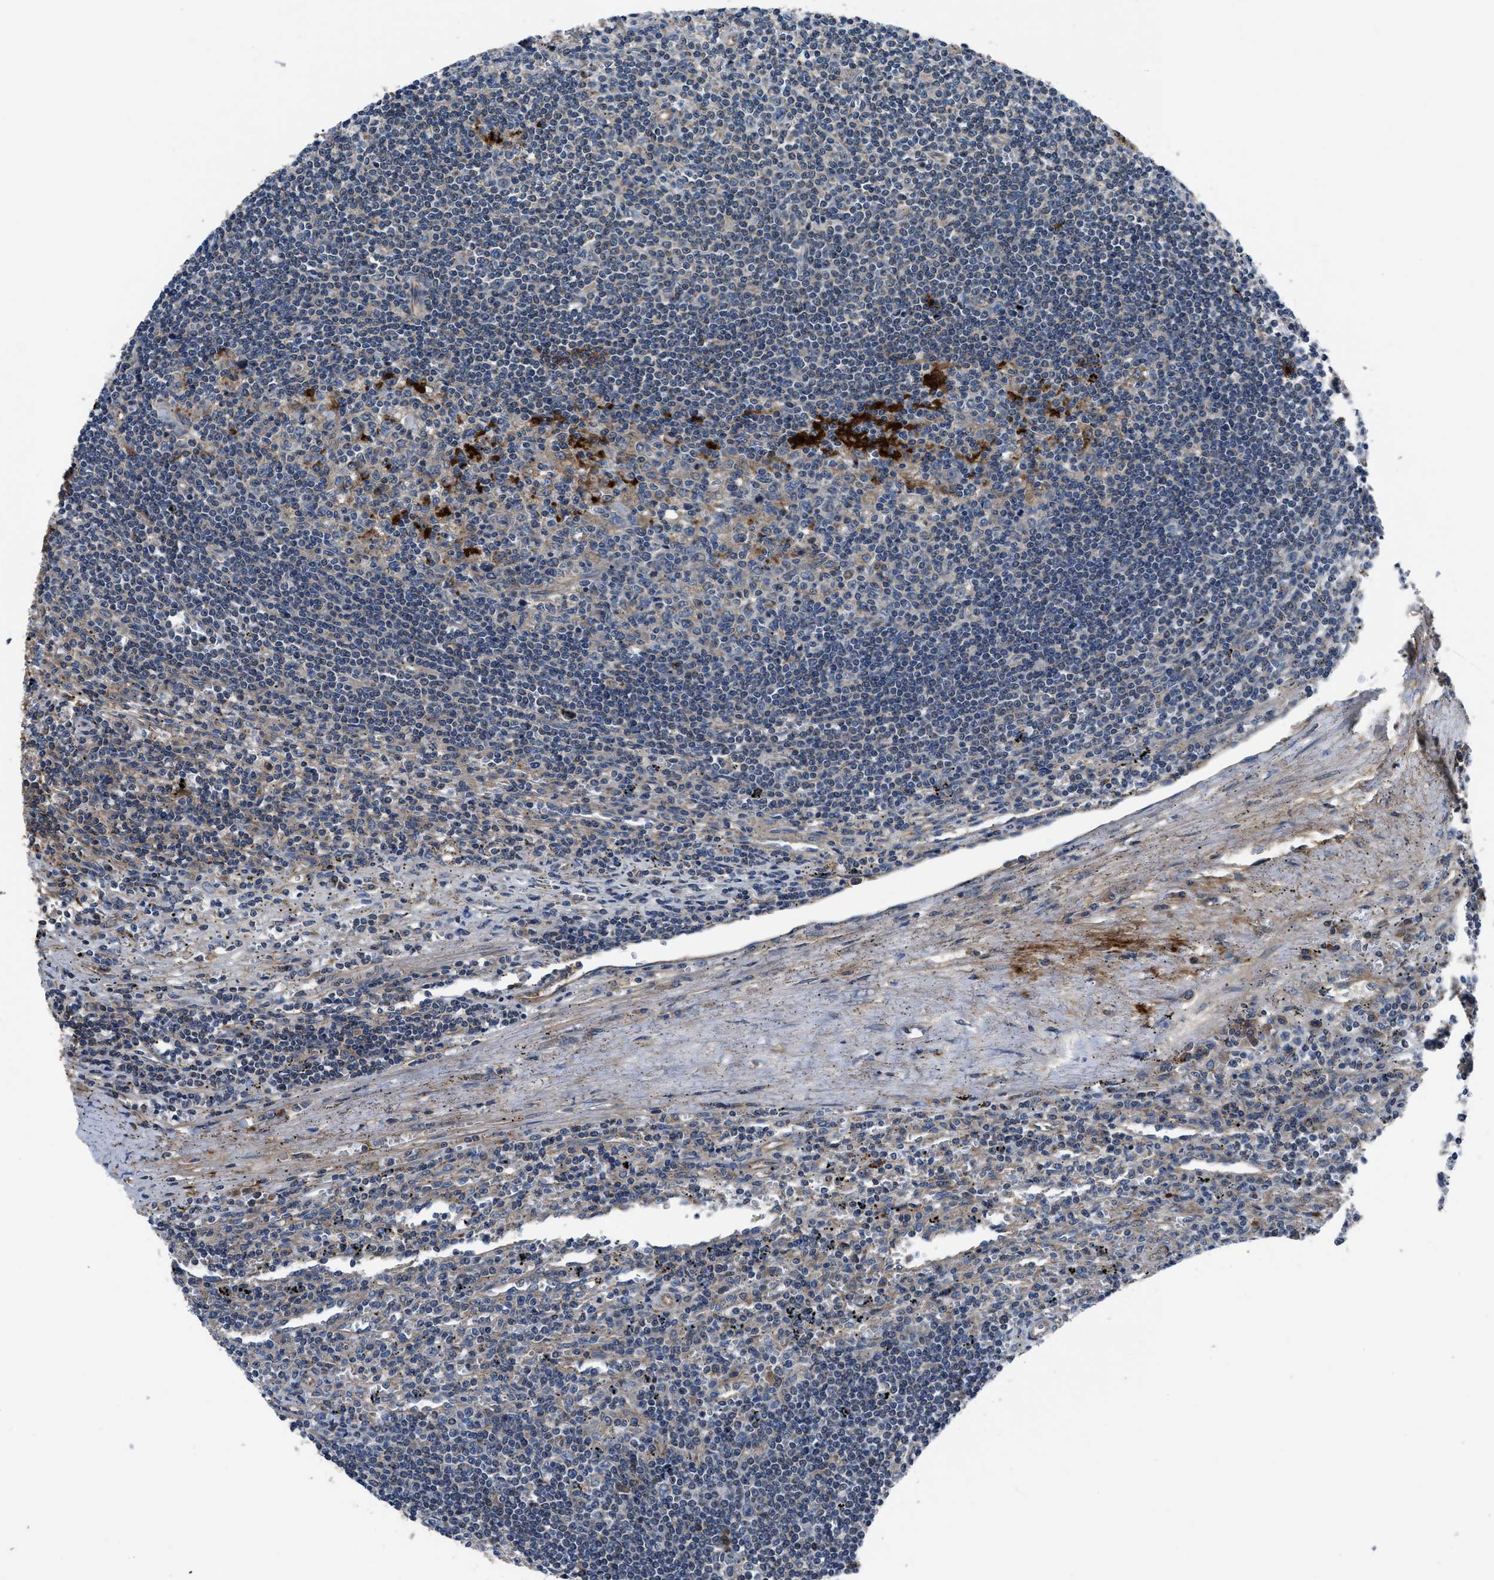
{"staining": {"intensity": "negative", "quantity": "none", "location": "none"}, "tissue": "lymphoma", "cell_type": "Tumor cells", "image_type": "cancer", "snomed": [{"axis": "morphology", "description": "Malignant lymphoma, non-Hodgkin's type, Low grade"}, {"axis": "topography", "description": "Spleen"}], "caption": "Tumor cells are negative for brown protein staining in malignant lymphoma, non-Hodgkin's type (low-grade).", "gene": "ERC1", "patient": {"sex": "male", "age": 76}}